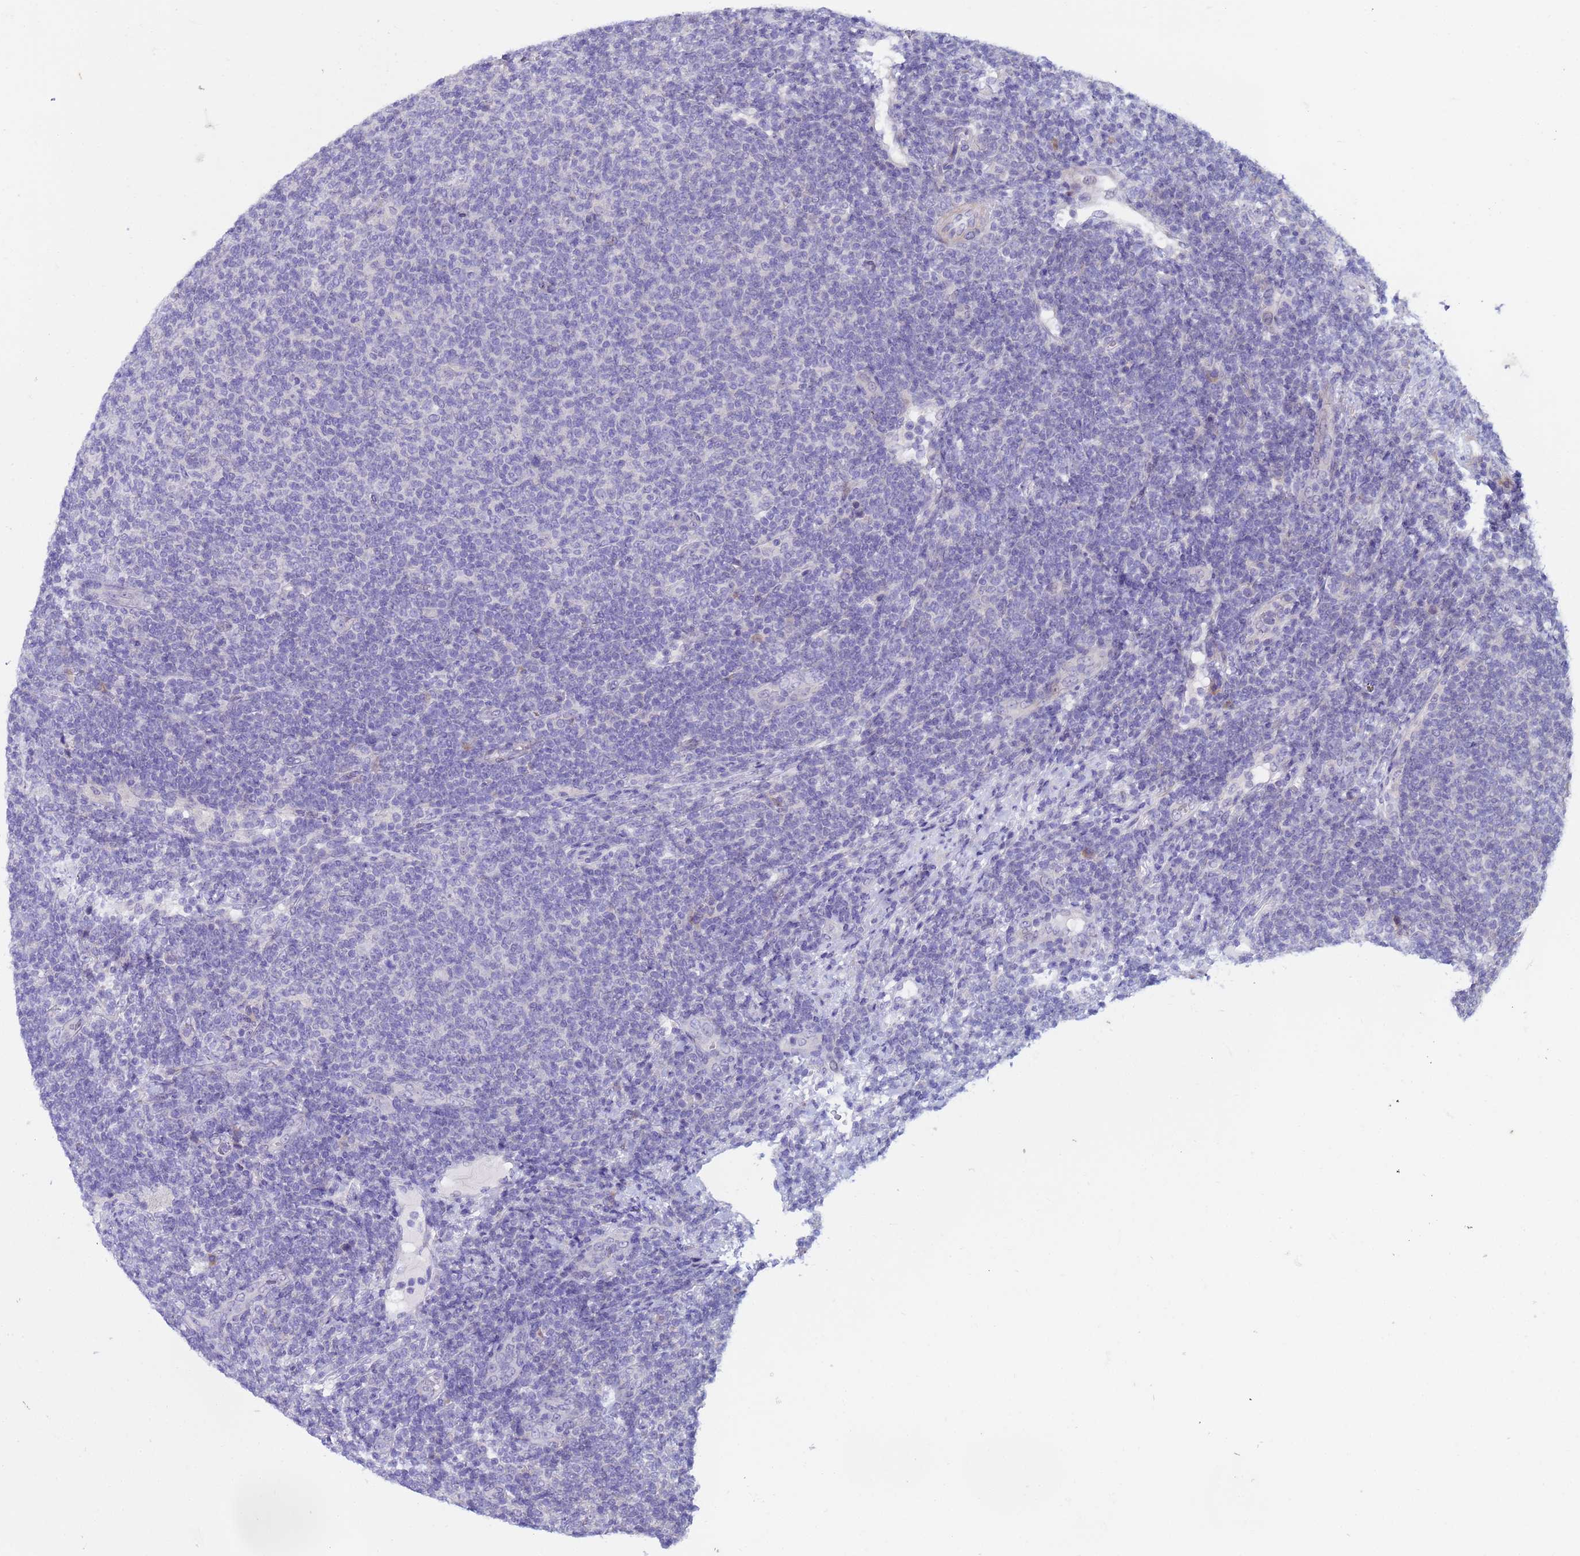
{"staining": {"intensity": "negative", "quantity": "none", "location": "none"}, "tissue": "lymphoma", "cell_type": "Tumor cells", "image_type": "cancer", "snomed": [{"axis": "morphology", "description": "Malignant lymphoma, non-Hodgkin's type, Low grade"}, {"axis": "topography", "description": "Lymph node"}], "caption": "Tumor cells are negative for protein expression in human malignant lymphoma, non-Hodgkin's type (low-grade).", "gene": "IGSF11", "patient": {"sex": "male", "age": 66}}